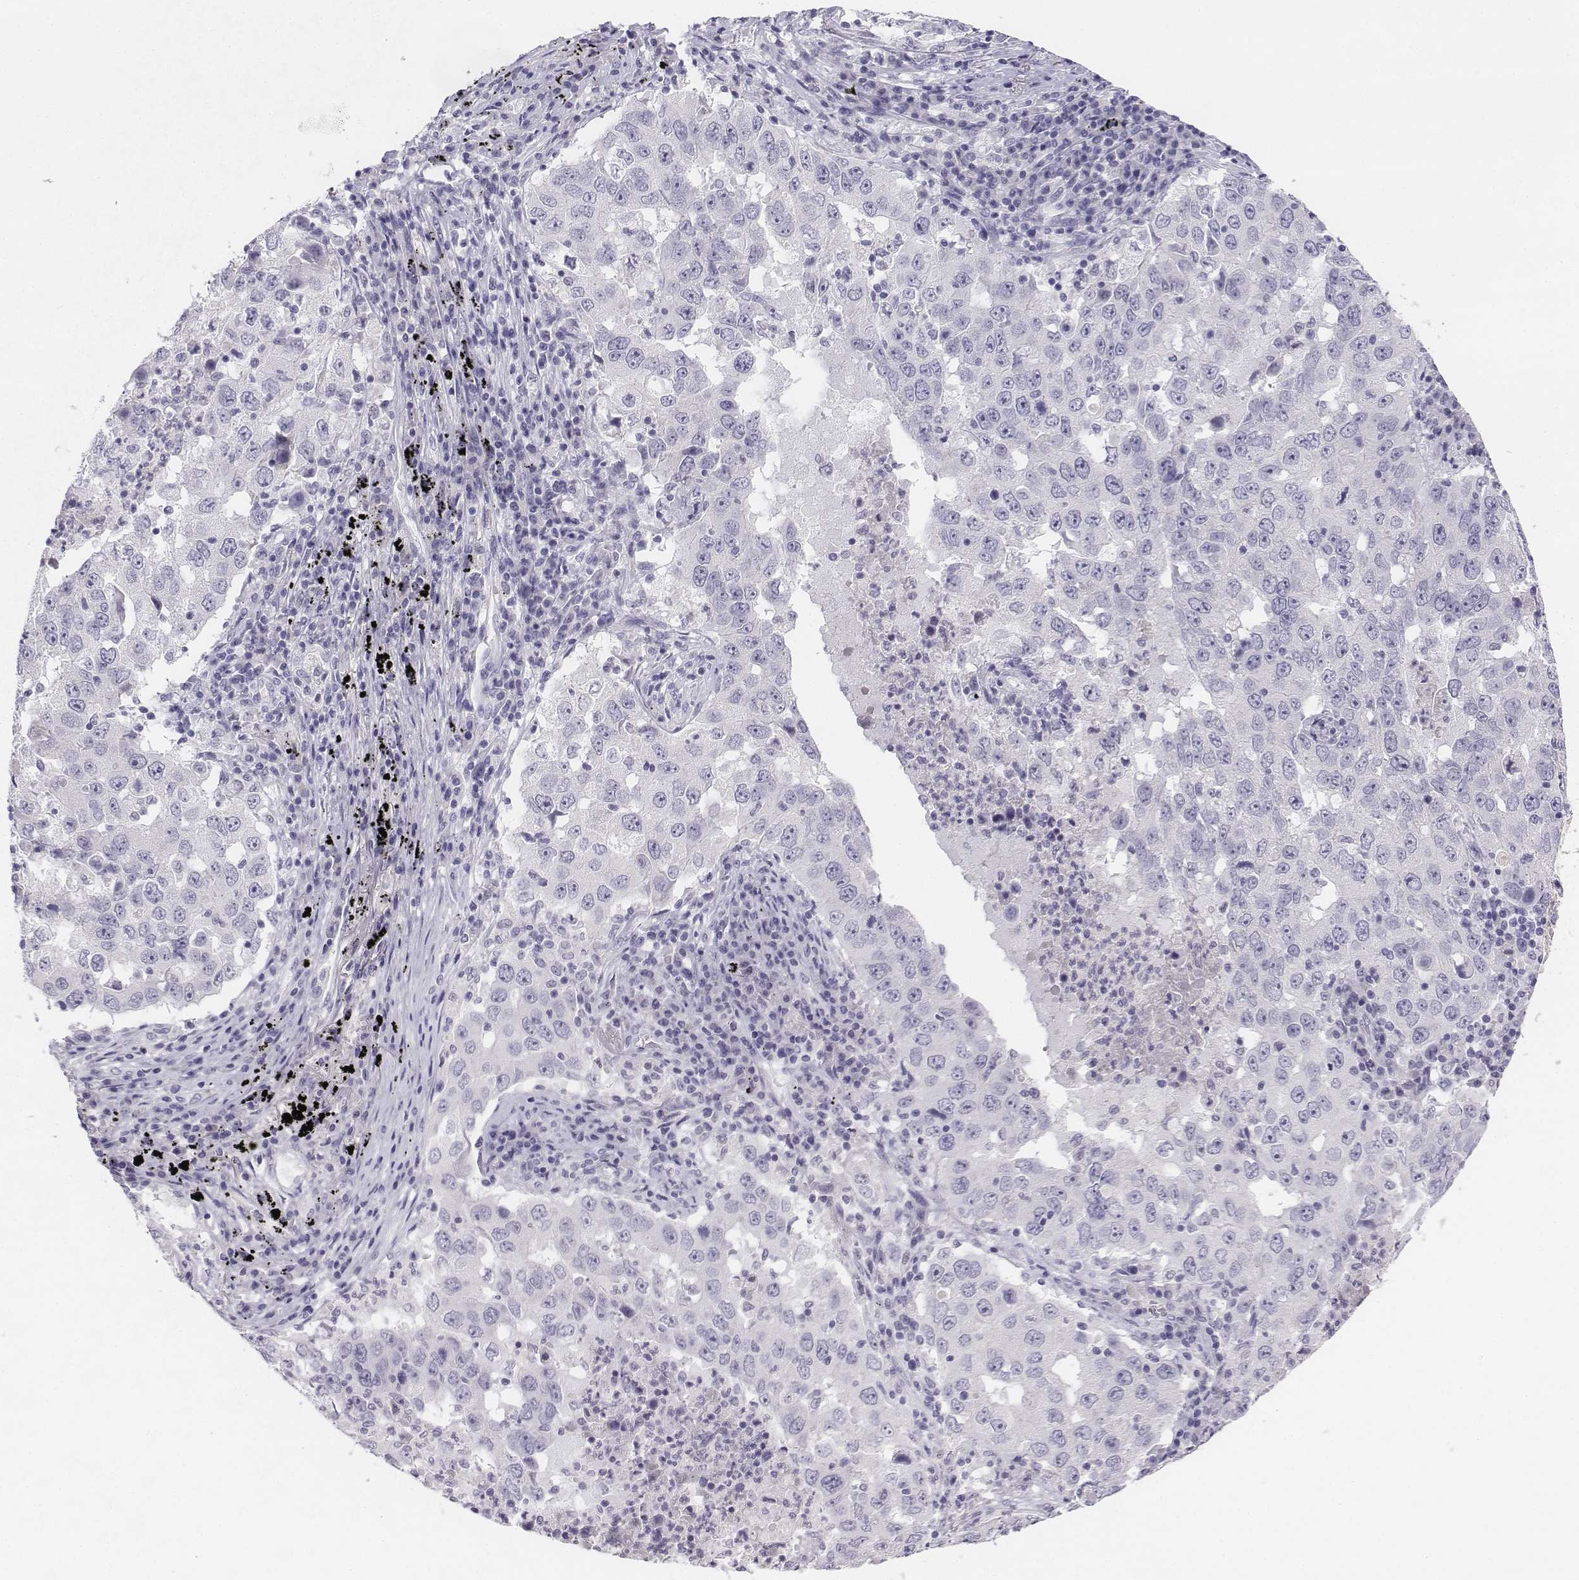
{"staining": {"intensity": "negative", "quantity": "none", "location": "none"}, "tissue": "lung cancer", "cell_type": "Tumor cells", "image_type": "cancer", "snomed": [{"axis": "morphology", "description": "Adenocarcinoma, NOS"}, {"axis": "topography", "description": "Lung"}], "caption": "IHC photomicrograph of neoplastic tissue: human lung cancer stained with DAB shows no significant protein expression in tumor cells. (IHC, brightfield microscopy, high magnification).", "gene": "UCN2", "patient": {"sex": "male", "age": 73}}